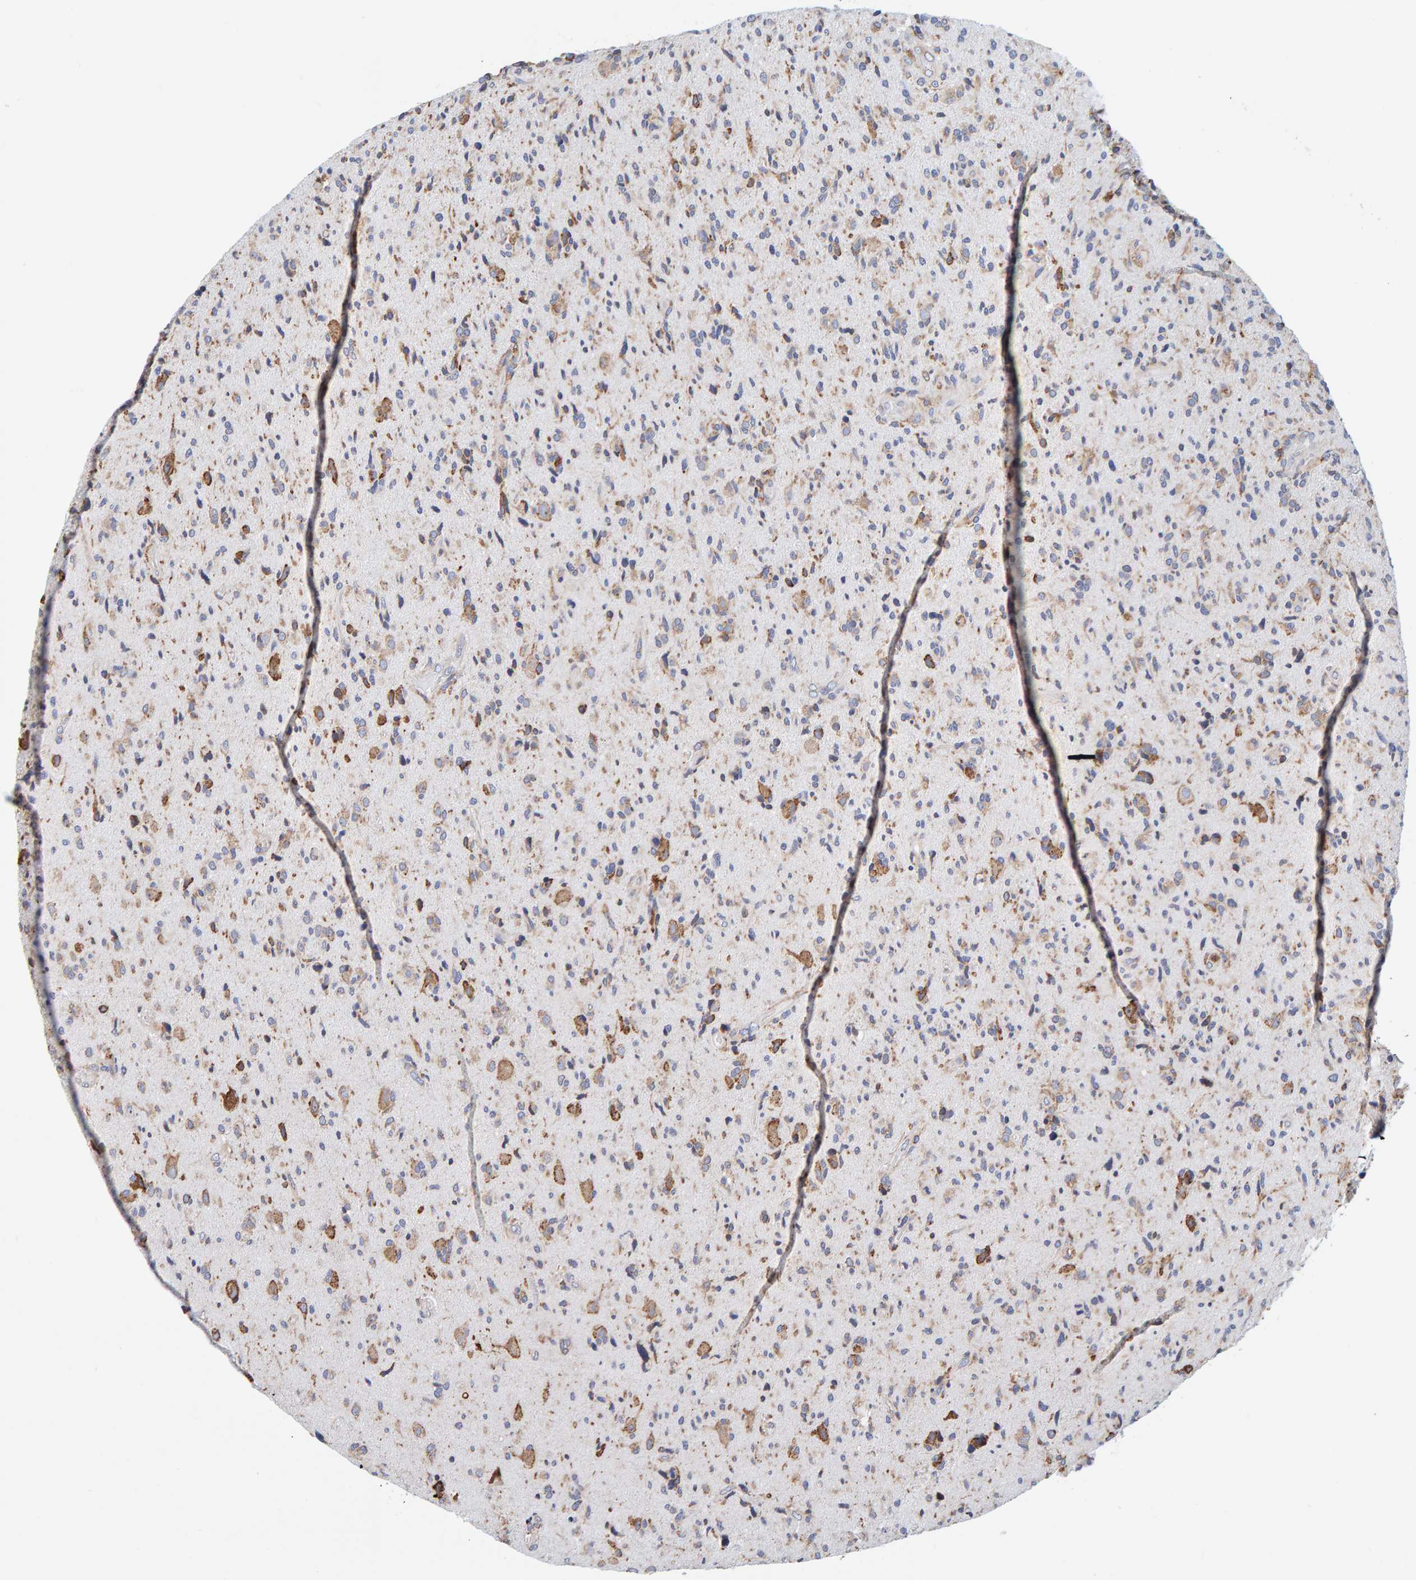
{"staining": {"intensity": "moderate", "quantity": ">75%", "location": "cytoplasmic/membranous"}, "tissue": "glioma", "cell_type": "Tumor cells", "image_type": "cancer", "snomed": [{"axis": "morphology", "description": "Glioma, malignant, High grade"}, {"axis": "topography", "description": "Brain"}], "caption": "IHC histopathology image of neoplastic tissue: human glioma stained using IHC displays medium levels of moderate protein expression localized specifically in the cytoplasmic/membranous of tumor cells, appearing as a cytoplasmic/membranous brown color.", "gene": "SGPL1", "patient": {"sex": "male", "age": 72}}